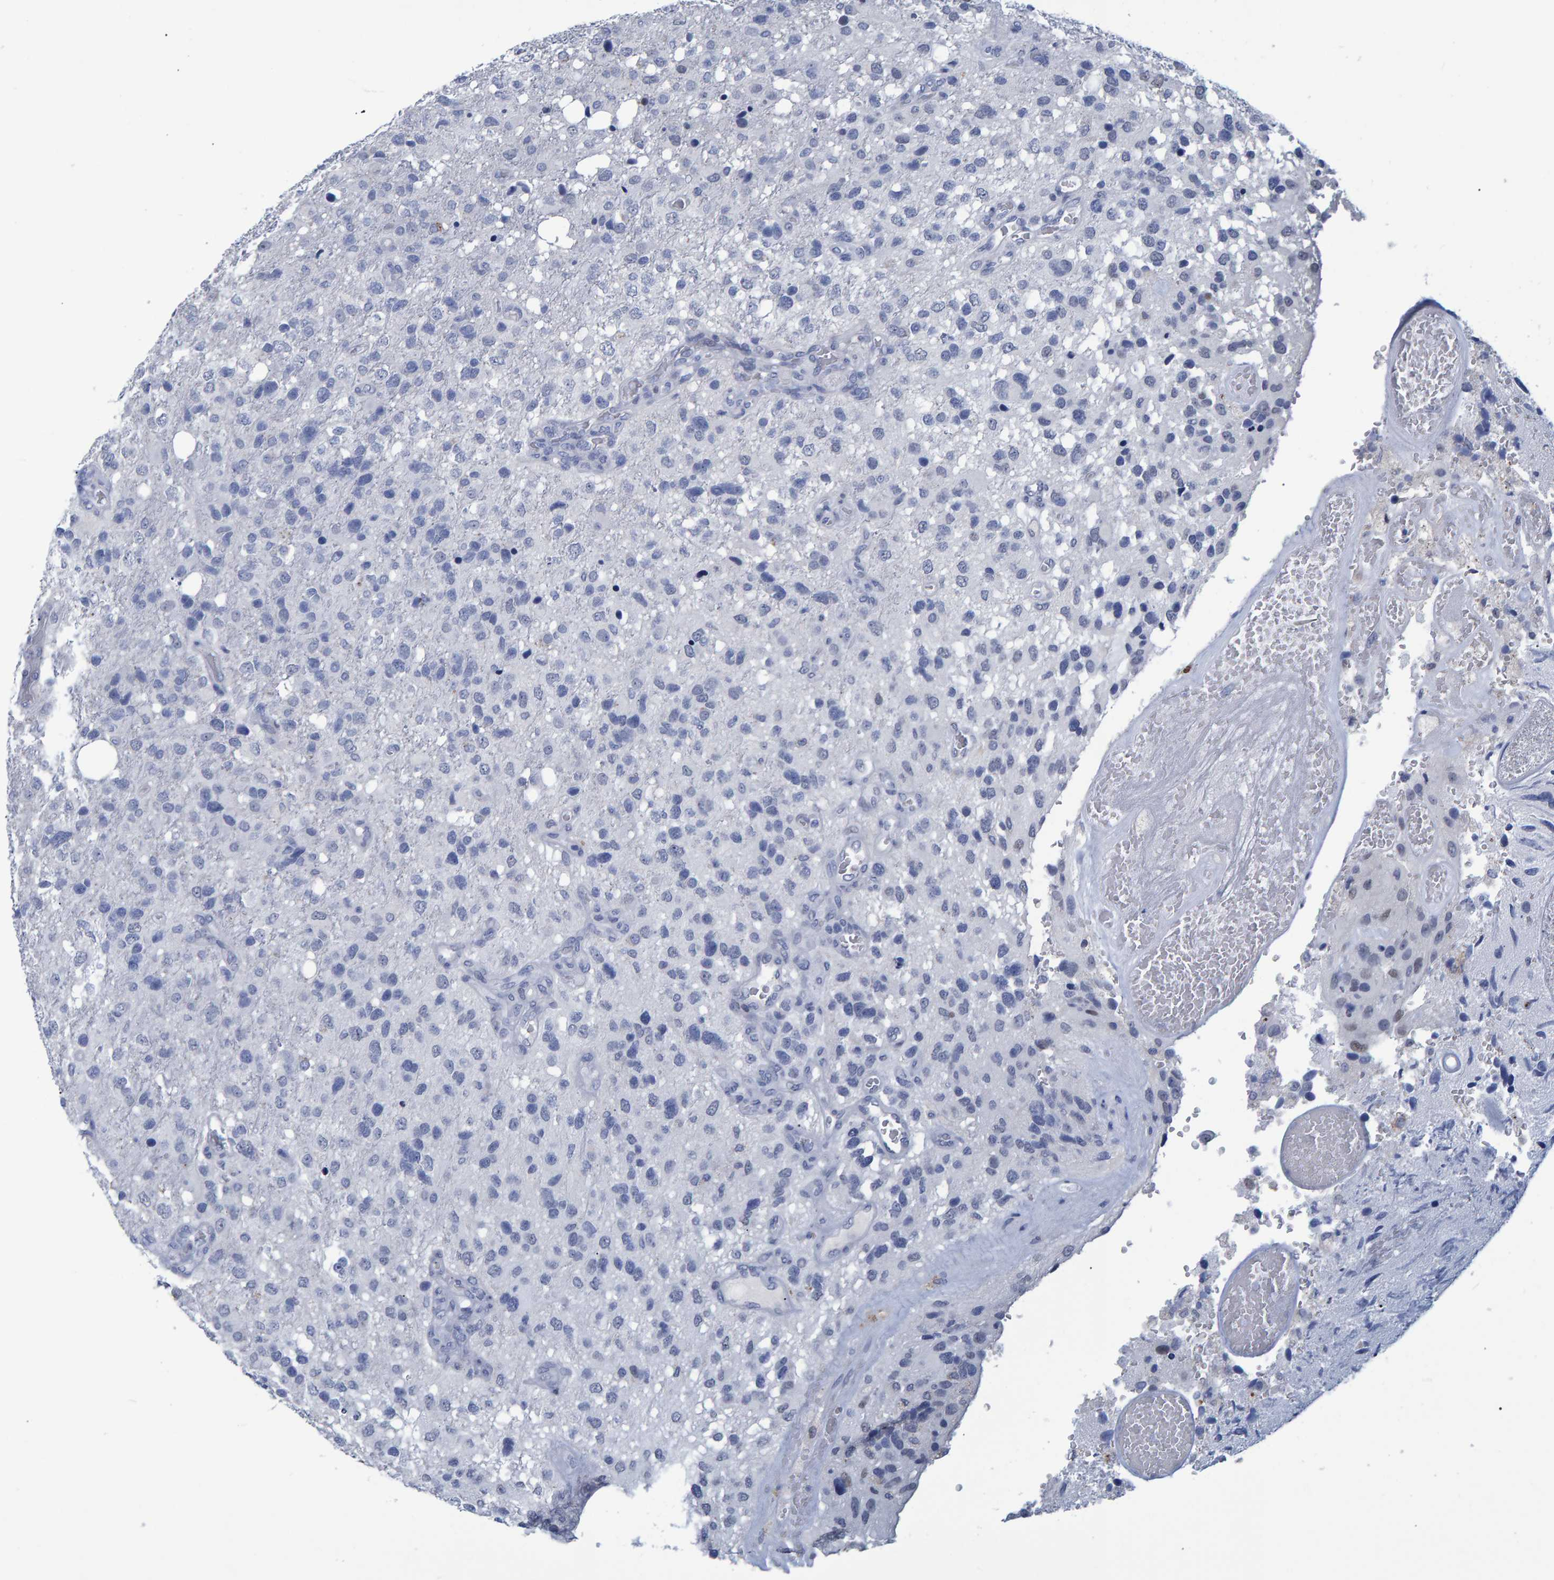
{"staining": {"intensity": "negative", "quantity": "none", "location": "none"}, "tissue": "glioma", "cell_type": "Tumor cells", "image_type": "cancer", "snomed": [{"axis": "morphology", "description": "Glioma, malignant, High grade"}, {"axis": "topography", "description": "Brain"}], "caption": "Malignant glioma (high-grade) stained for a protein using immunohistochemistry (IHC) reveals no positivity tumor cells.", "gene": "PROCA1", "patient": {"sex": "female", "age": 58}}